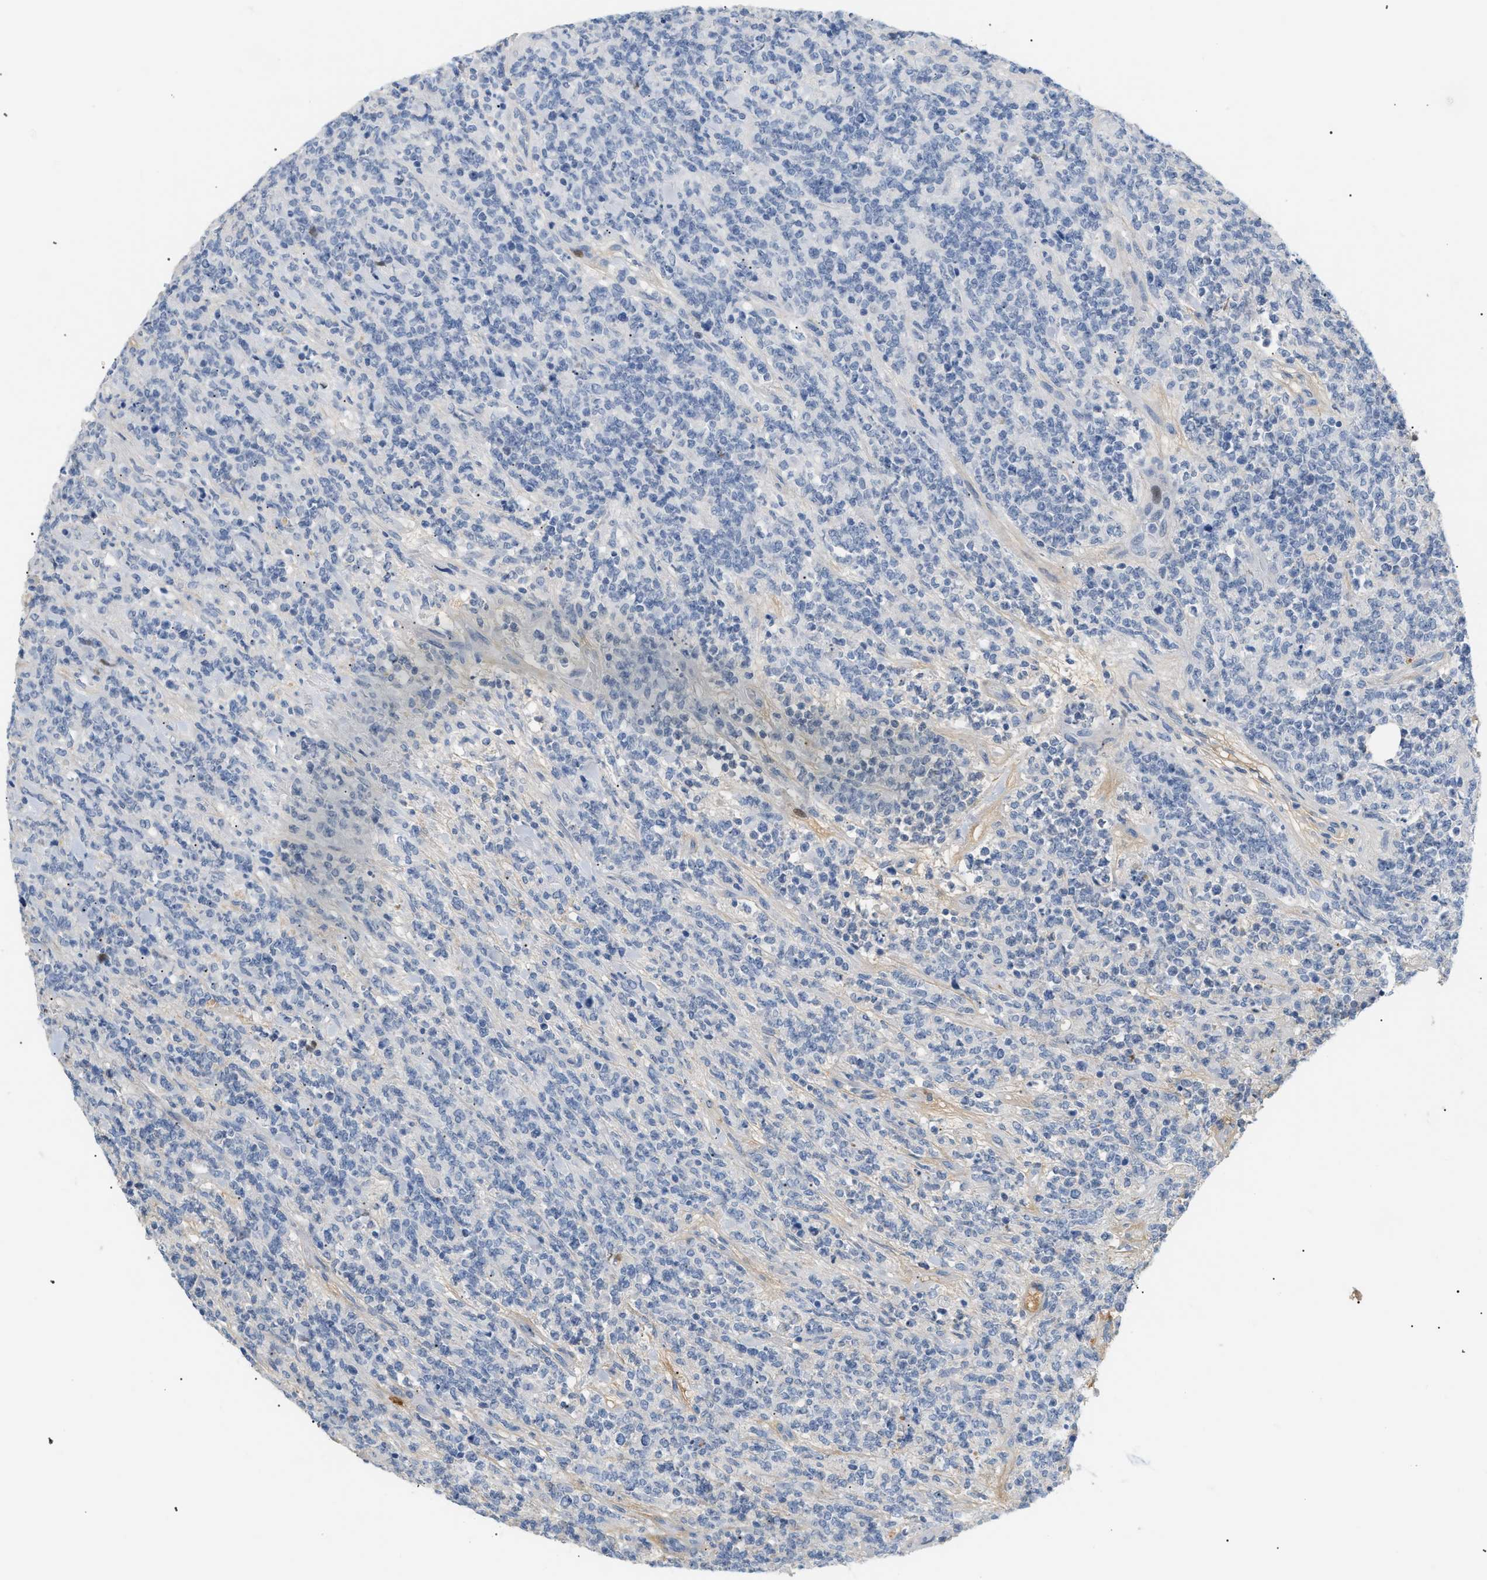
{"staining": {"intensity": "negative", "quantity": "none", "location": "none"}, "tissue": "lymphoma", "cell_type": "Tumor cells", "image_type": "cancer", "snomed": [{"axis": "morphology", "description": "Malignant lymphoma, non-Hodgkin's type, High grade"}, {"axis": "topography", "description": "Soft tissue"}], "caption": "Immunohistochemistry (IHC) image of human high-grade malignant lymphoma, non-Hodgkin's type stained for a protein (brown), which exhibits no staining in tumor cells.", "gene": "CFH", "patient": {"sex": "male", "age": 18}}